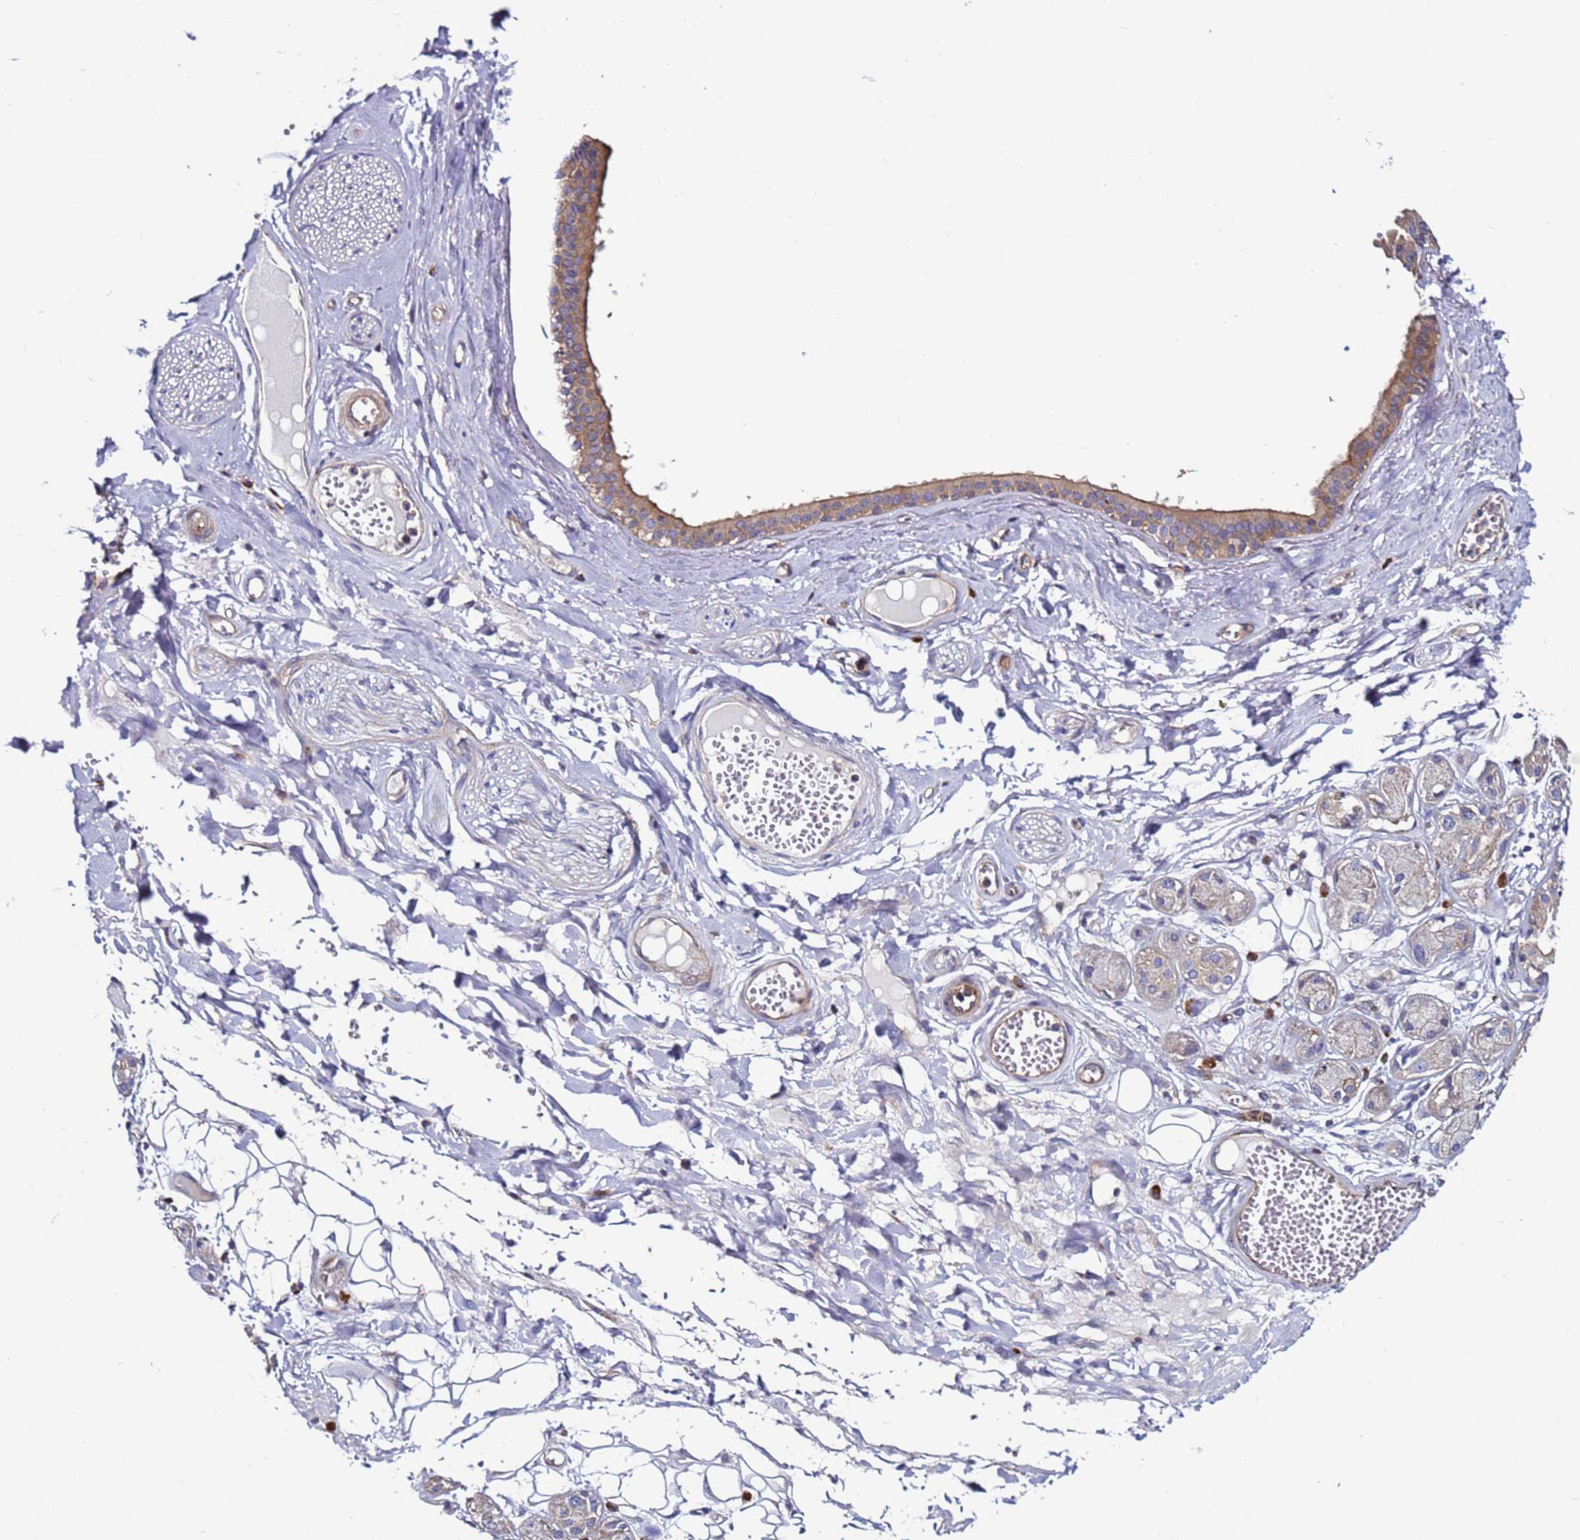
{"staining": {"intensity": "negative", "quantity": "none", "location": "none"}, "tissue": "adipose tissue", "cell_type": "Adipocytes", "image_type": "normal", "snomed": [{"axis": "morphology", "description": "Normal tissue, NOS"}, {"axis": "morphology", "description": "Inflammation, NOS"}, {"axis": "topography", "description": "Salivary gland"}, {"axis": "topography", "description": "Peripheral nerve tissue"}], "caption": "This is a image of immunohistochemistry staining of normal adipose tissue, which shows no expression in adipocytes. (Brightfield microscopy of DAB immunohistochemistry at high magnification).", "gene": "EFCAB8", "patient": {"sex": "female", "age": 75}}